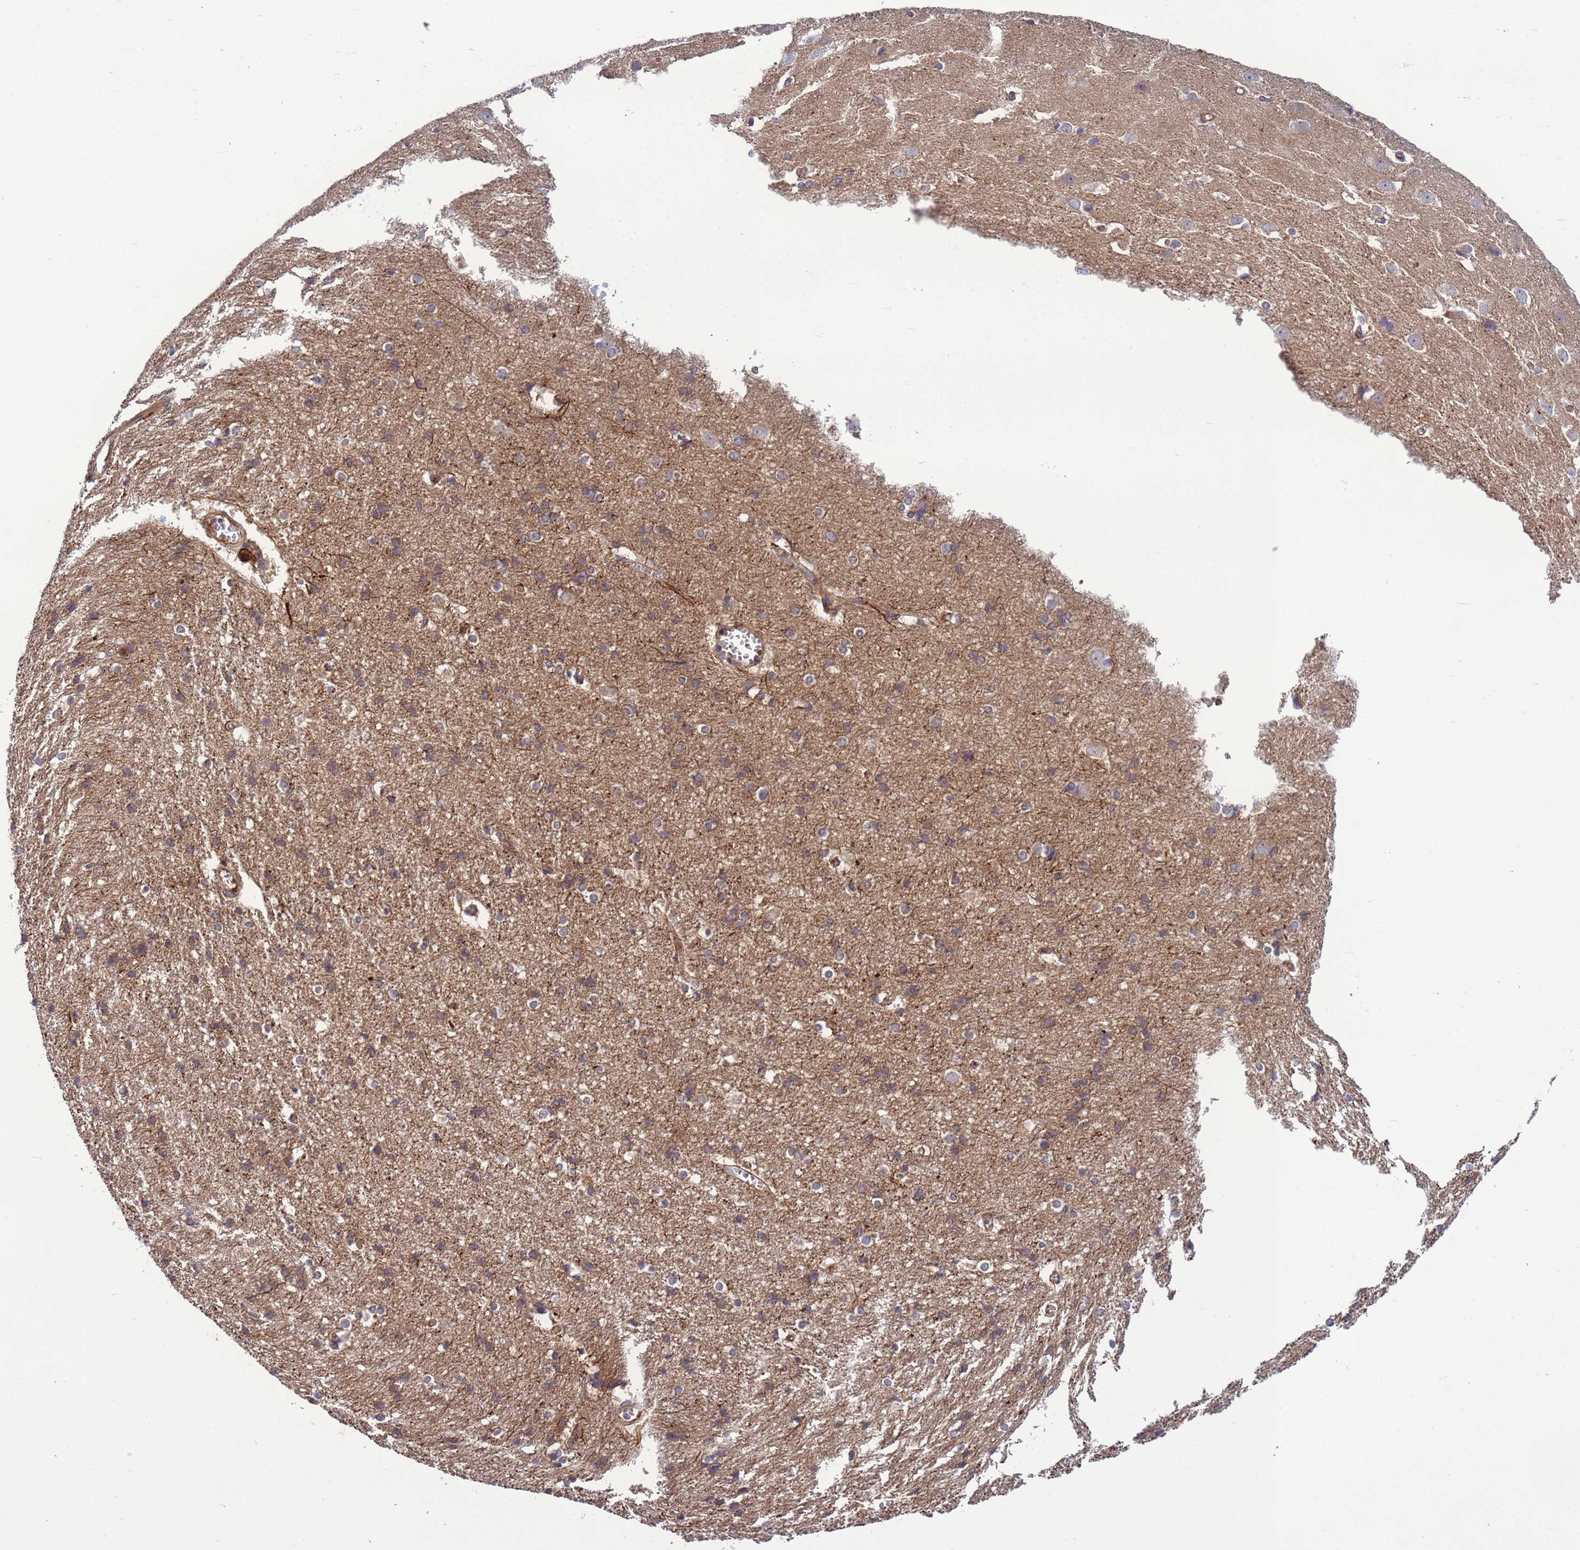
{"staining": {"intensity": "weak", "quantity": ">75%", "location": "cytoplasmic/membranous"}, "tissue": "cerebral cortex", "cell_type": "Endothelial cells", "image_type": "normal", "snomed": [{"axis": "morphology", "description": "Normal tissue, NOS"}, {"axis": "topography", "description": "Cerebral cortex"}], "caption": "Protein staining of benign cerebral cortex exhibits weak cytoplasmic/membranous positivity in approximately >75% of endothelial cells.", "gene": "RAB10", "patient": {"sex": "male", "age": 54}}